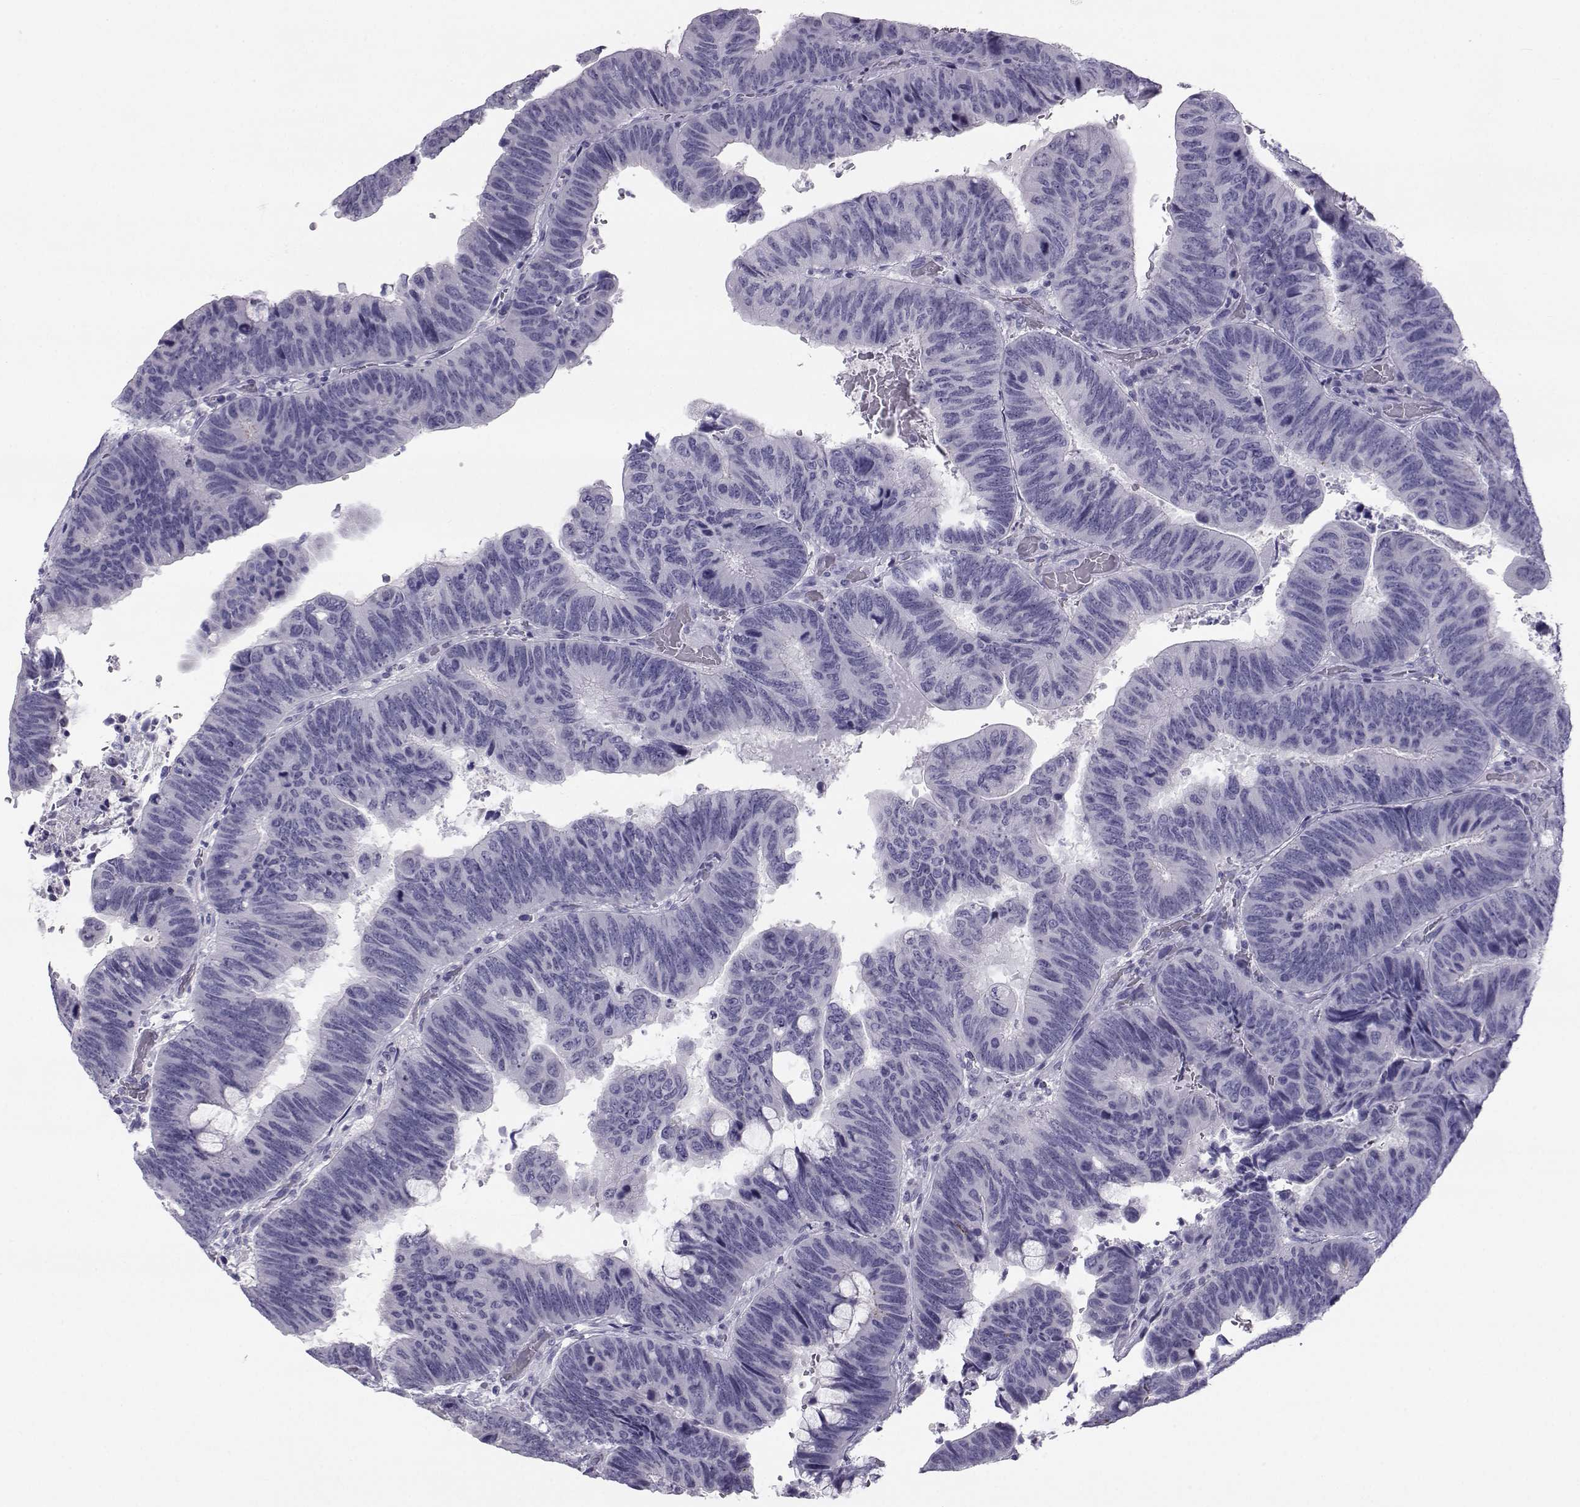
{"staining": {"intensity": "negative", "quantity": "none", "location": "none"}, "tissue": "colorectal cancer", "cell_type": "Tumor cells", "image_type": "cancer", "snomed": [{"axis": "morphology", "description": "Normal tissue, NOS"}, {"axis": "morphology", "description": "Adenocarcinoma, NOS"}, {"axis": "topography", "description": "Rectum"}], "caption": "Image shows no protein staining in tumor cells of colorectal cancer (adenocarcinoma) tissue.", "gene": "PCSK1N", "patient": {"sex": "male", "age": 92}}